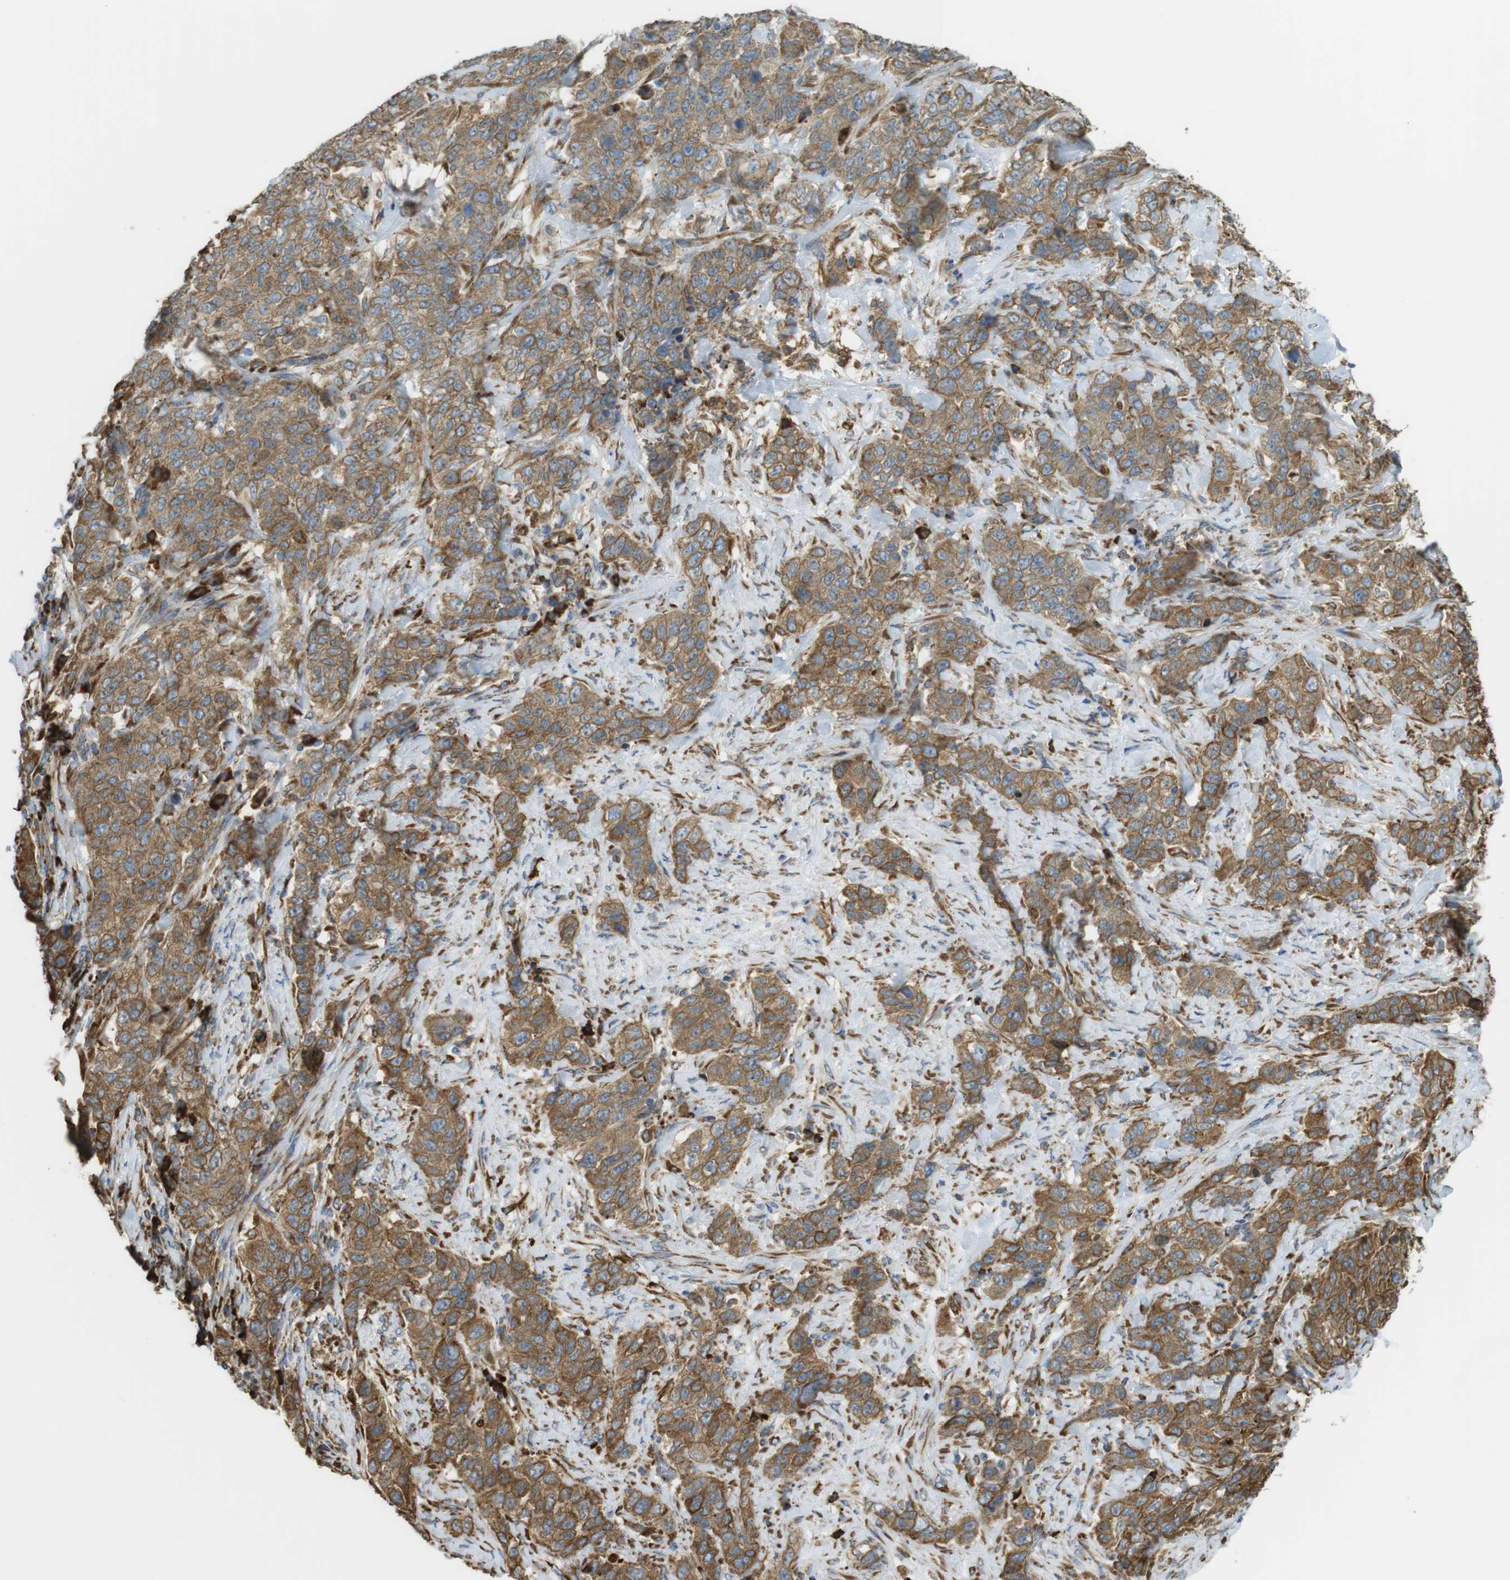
{"staining": {"intensity": "moderate", "quantity": ">75%", "location": "cytoplasmic/membranous"}, "tissue": "stomach cancer", "cell_type": "Tumor cells", "image_type": "cancer", "snomed": [{"axis": "morphology", "description": "Adenocarcinoma, NOS"}, {"axis": "topography", "description": "Stomach"}], "caption": "Stomach cancer (adenocarcinoma) stained with immunohistochemistry exhibits moderate cytoplasmic/membranous staining in approximately >75% of tumor cells. The protein is stained brown, and the nuclei are stained in blue (DAB IHC with brightfield microscopy, high magnification).", "gene": "MBOAT2", "patient": {"sex": "male", "age": 48}}